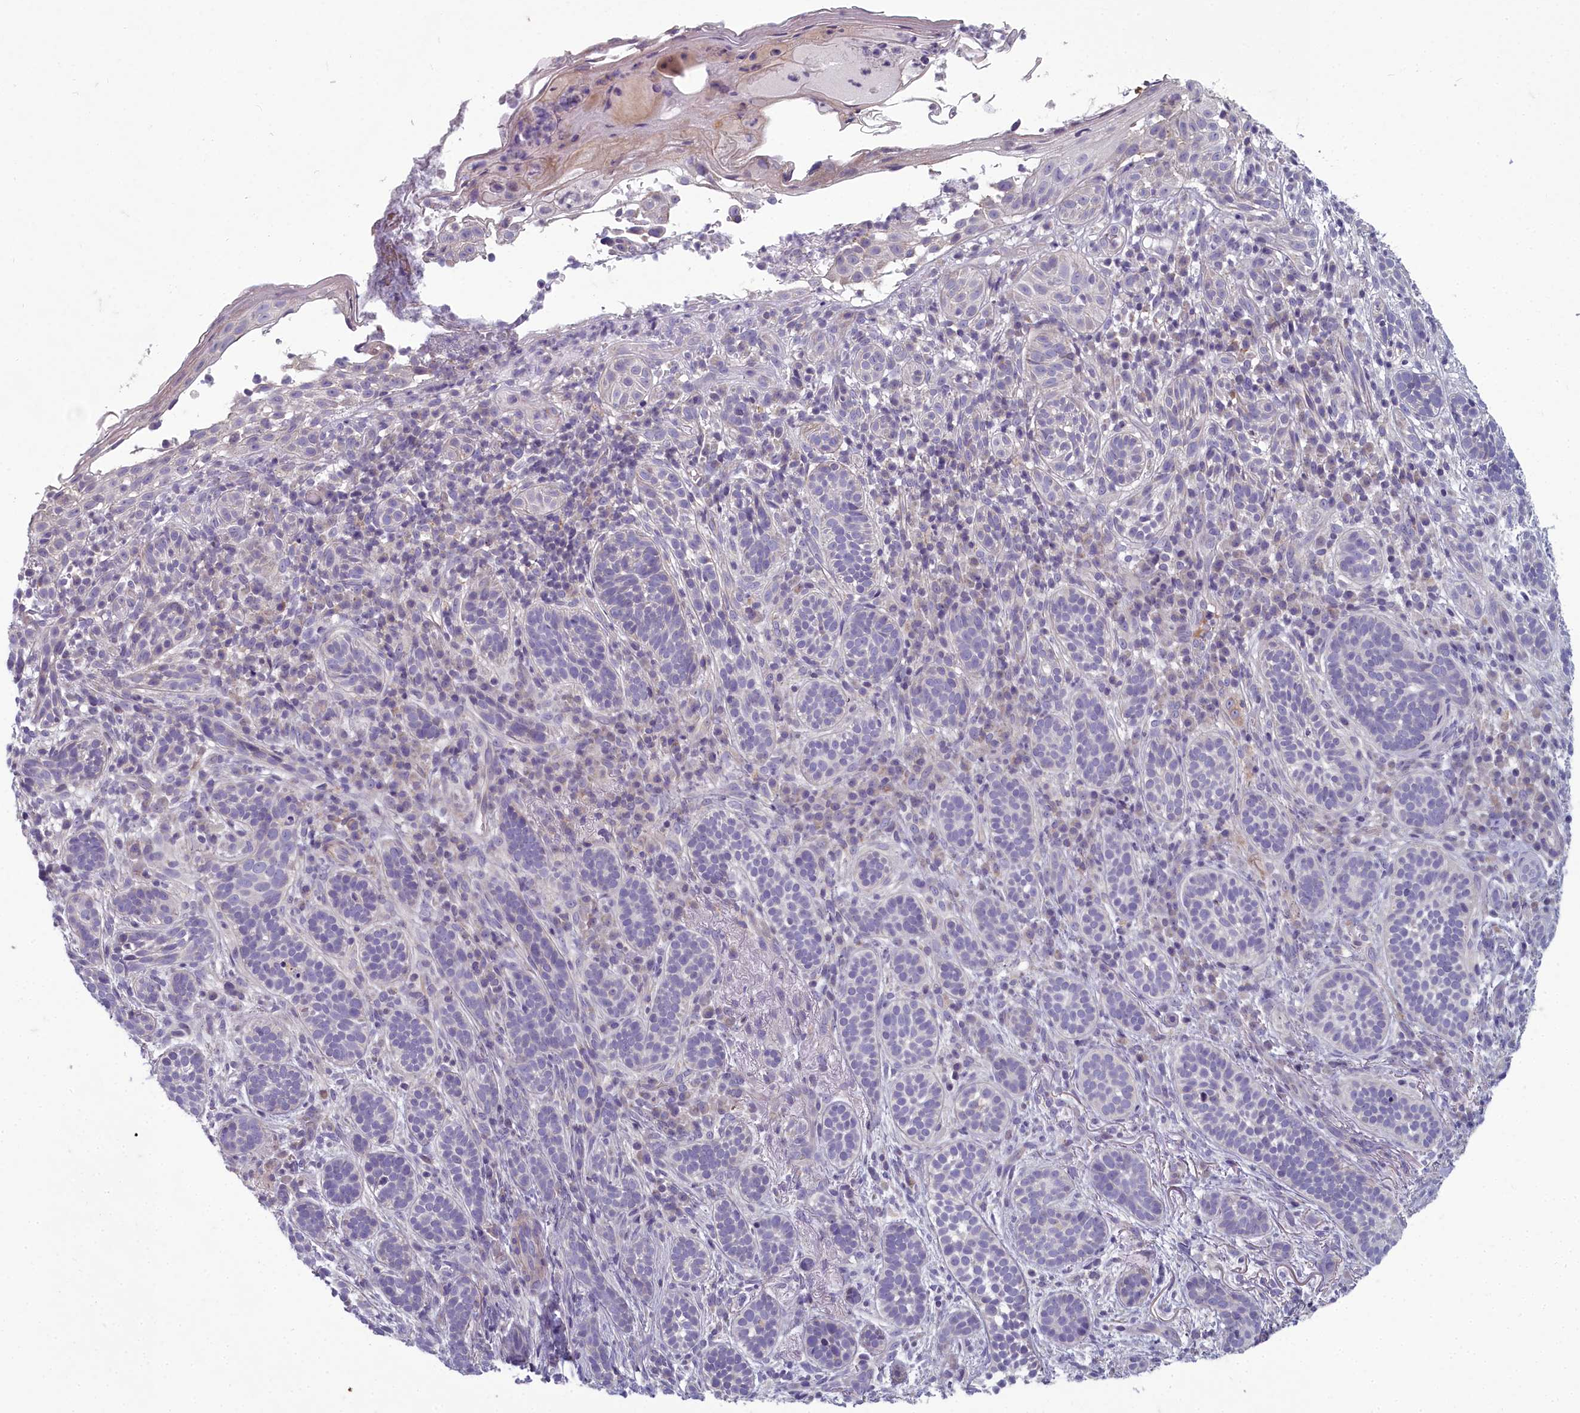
{"staining": {"intensity": "negative", "quantity": "none", "location": "none"}, "tissue": "skin cancer", "cell_type": "Tumor cells", "image_type": "cancer", "snomed": [{"axis": "morphology", "description": "Basal cell carcinoma"}, {"axis": "topography", "description": "Skin"}], "caption": "Tumor cells are negative for protein expression in human skin cancer (basal cell carcinoma). The staining was performed using DAB to visualize the protein expression in brown, while the nuclei were stained in blue with hematoxylin (Magnification: 20x).", "gene": "INSYN2A", "patient": {"sex": "male", "age": 71}}